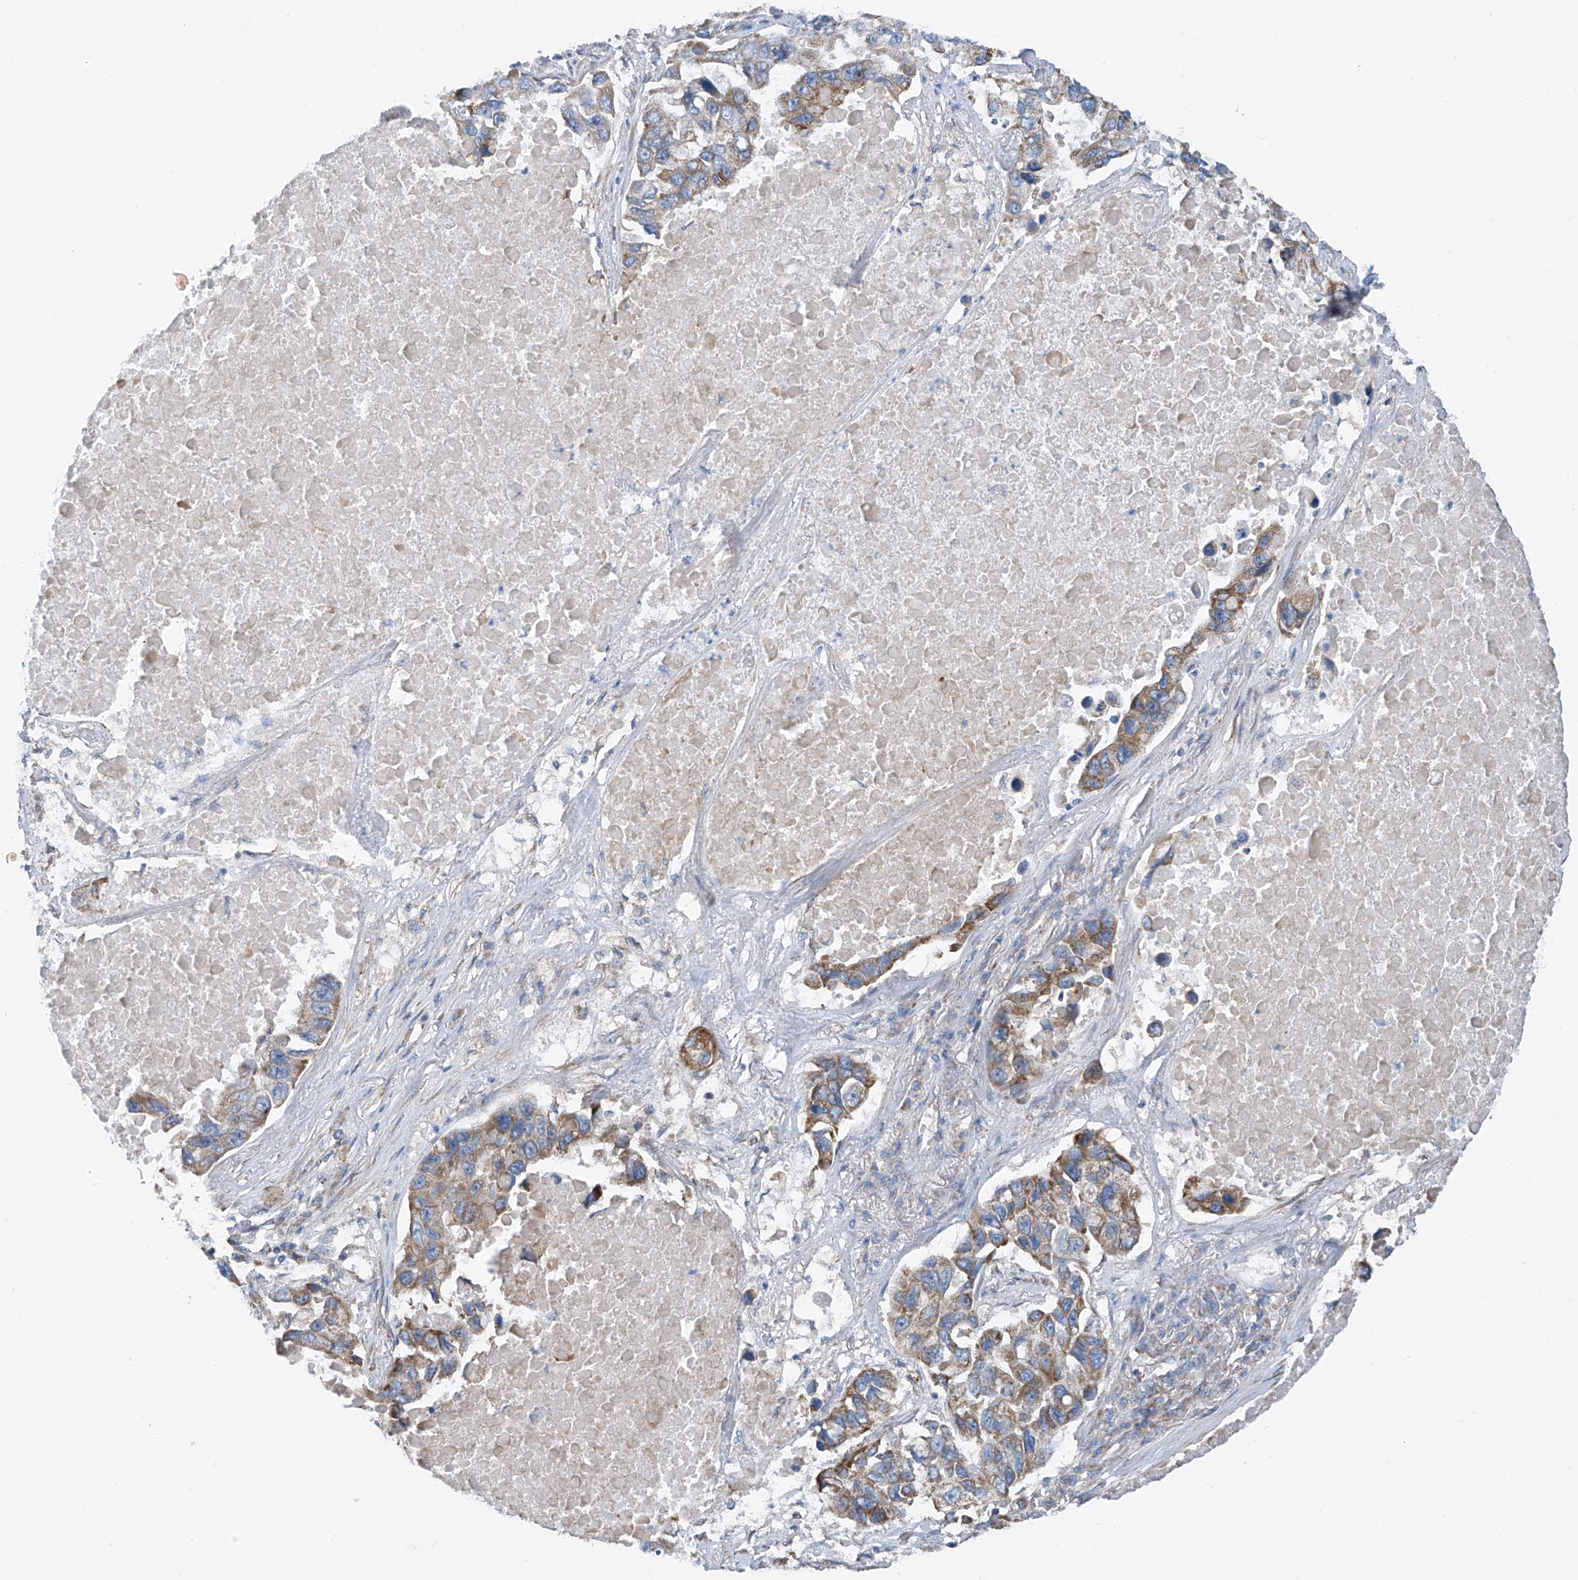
{"staining": {"intensity": "moderate", "quantity": ">75%", "location": "cytoplasmic/membranous"}, "tissue": "lung cancer", "cell_type": "Tumor cells", "image_type": "cancer", "snomed": [{"axis": "morphology", "description": "Adenocarcinoma, NOS"}, {"axis": "topography", "description": "Lung"}], "caption": "Tumor cells reveal moderate cytoplasmic/membranous positivity in approximately >75% of cells in lung cancer. Using DAB (brown) and hematoxylin (blue) stains, captured at high magnification using brightfield microscopy.", "gene": "EOMES", "patient": {"sex": "male", "age": 64}}